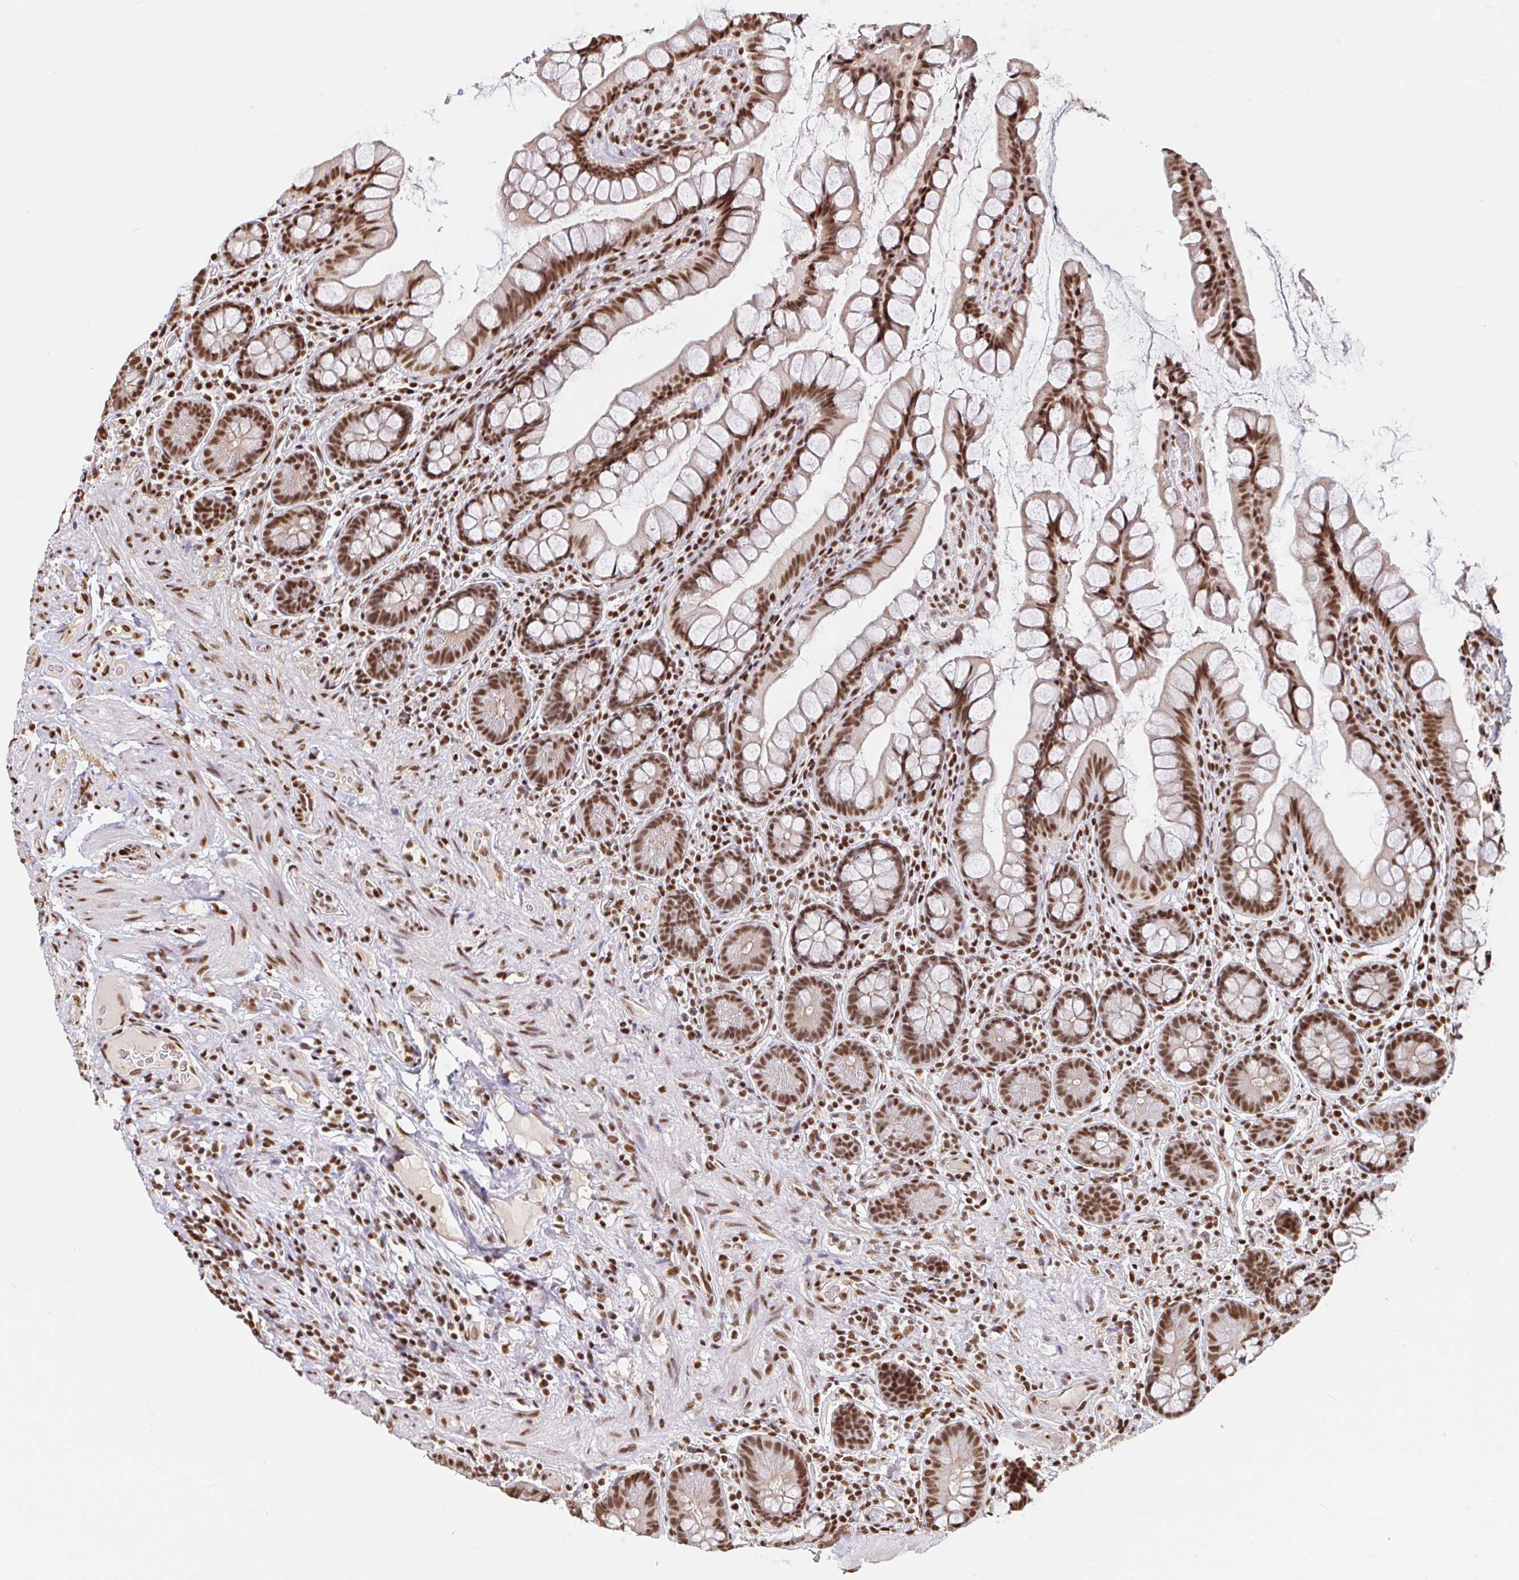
{"staining": {"intensity": "moderate", "quantity": ">75%", "location": "nuclear"}, "tissue": "small intestine", "cell_type": "Glandular cells", "image_type": "normal", "snomed": [{"axis": "morphology", "description": "Normal tissue, NOS"}, {"axis": "topography", "description": "Small intestine"}], "caption": "Immunohistochemical staining of normal human small intestine exhibits >75% levels of moderate nuclear protein positivity in approximately >75% of glandular cells. The staining was performed using DAB (3,3'-diaminobenzidine), with brown indicating positive protein expression. Nuclei are stained blue with hematoxylin.", "gene": "SP3", "patient": {"sex": "male", "age": 70}}